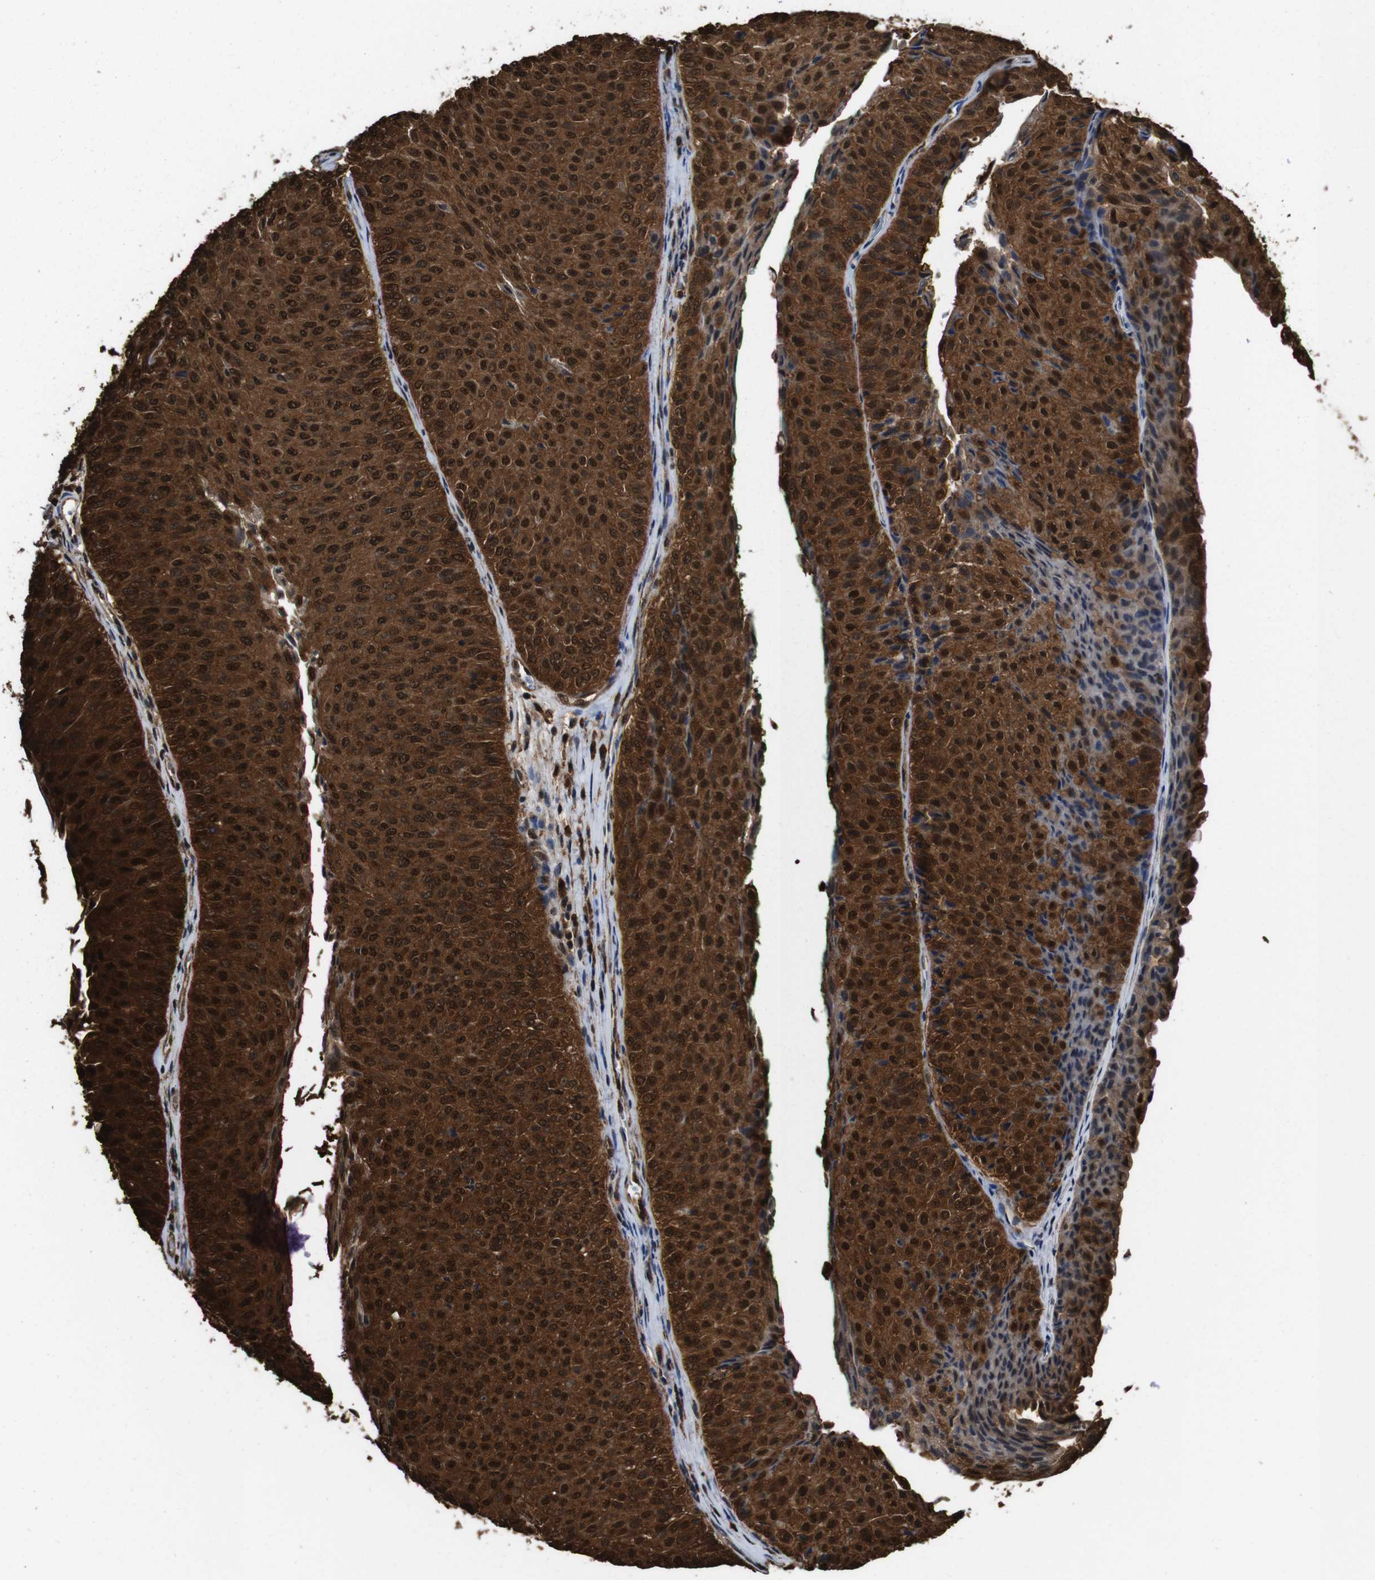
{"staining": {"intensity": "strong", "quantity": ">75%", "location": "cytoplasmic/membranous,nuclear"}, "tissue": "urothelial cancer", "cell_type": "Tumor cells", "image_type": "cancer", "snomed": [{"axis": "morphology", "description": "Urothelial carcinoma, Low grade"}, {"axis": "topography", "description": "Urinary bladder"}], "caption": "There is high levels of strong cytoplasmic/membranous and nuclear staining in tumor cells of urothelial cancer, as demonstrated by immunohistochemical staining (brown color).", "gene": "VCP", "patient": {"sex": "male", "age": 78}}